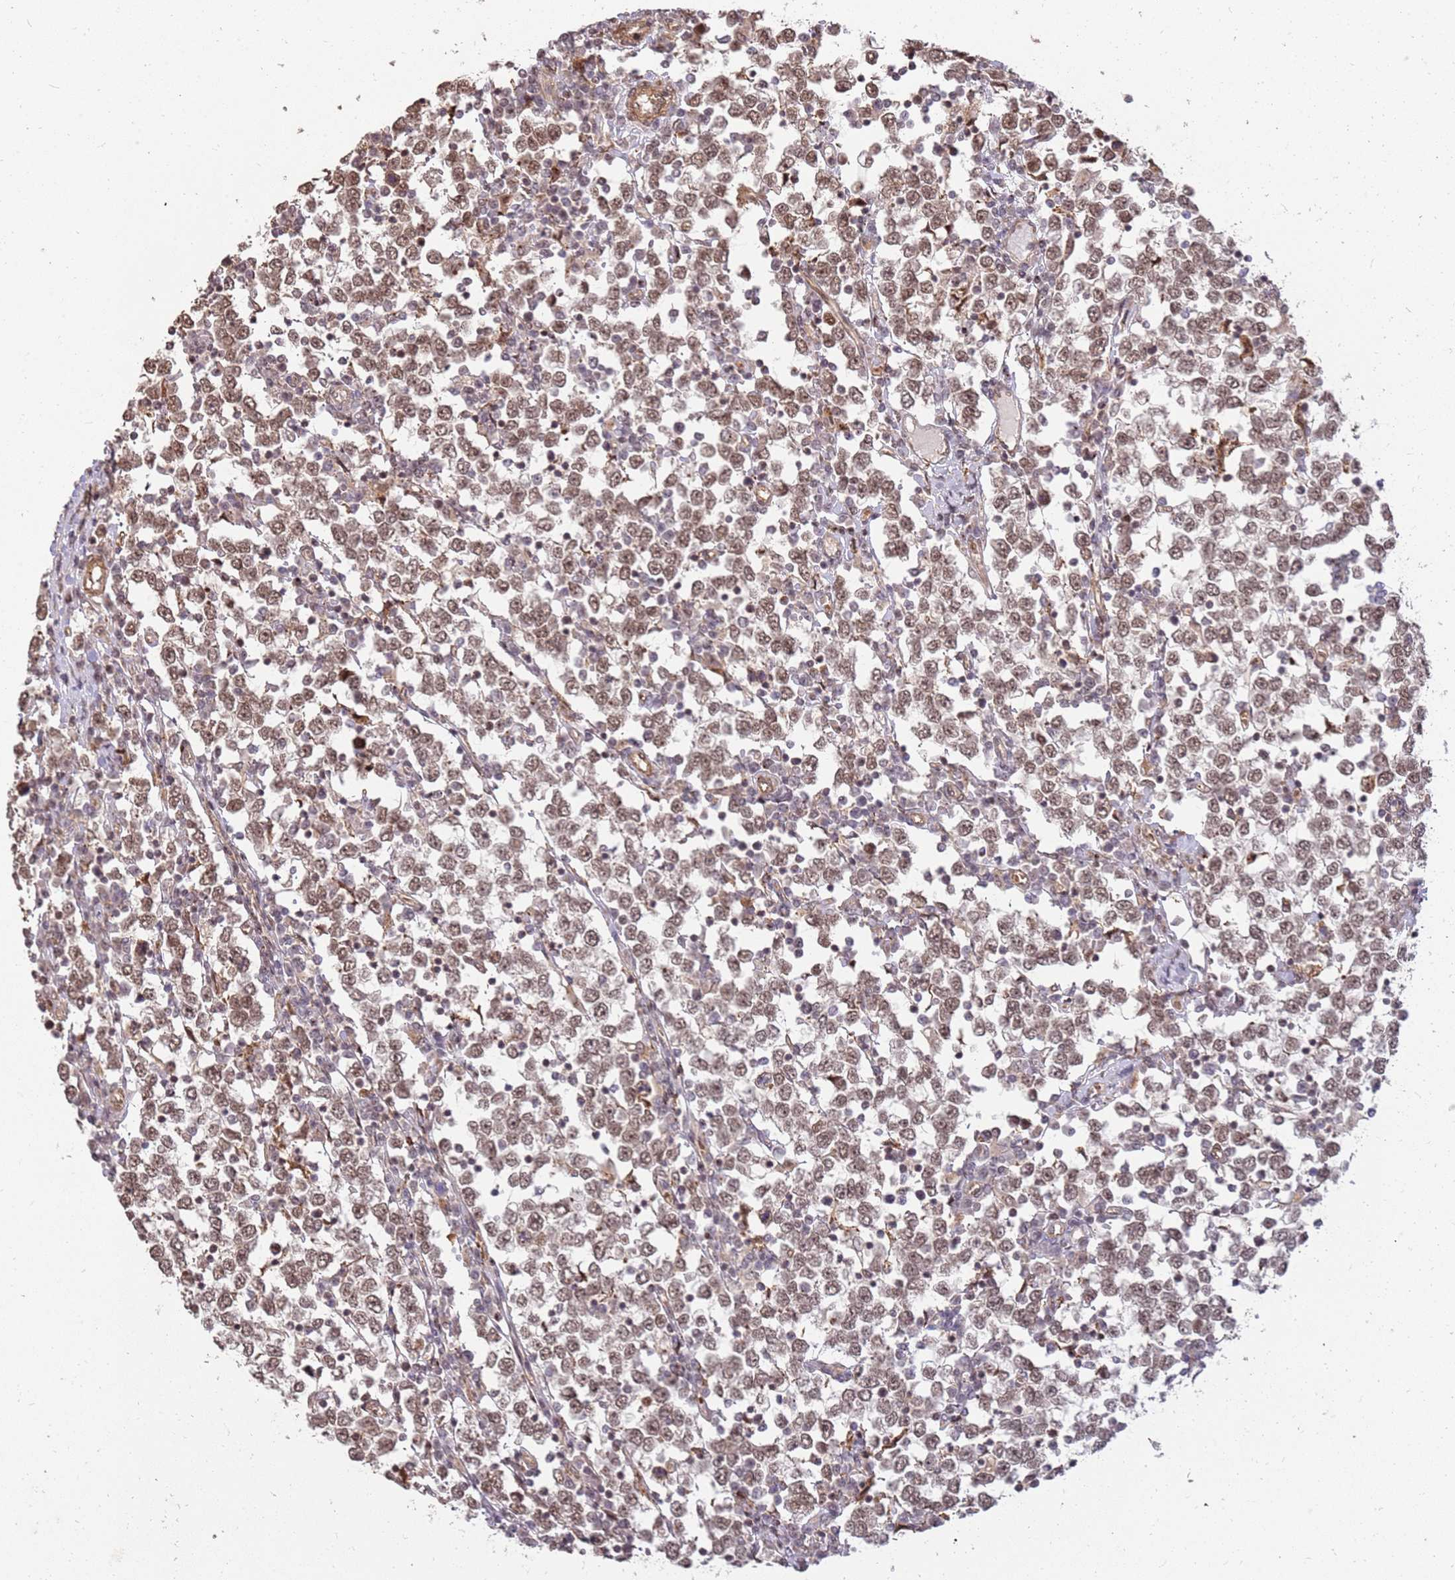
{"staining": {"intensity": "moderate", "quantity": ">75%", "location": "nuclear"}, "tissue": "testis cancer", "cell_type": "Tumor cells", "image_type": "cancer", "snomed": [{"axis": "morphology", "description": "Seminoma, NOS"}, {"axis": "topography", "description": "Testis"}], "caption": "Testis cancer (seminoma) stained for a protein shows moderate nuclear positivity in tumor cells. (DAB (3,3'-diaminobenzidine) = brown stain, brightfield microscopy at high magnification).", "gene": "ST18", "patient": {"sex": "male", "age": 65}}